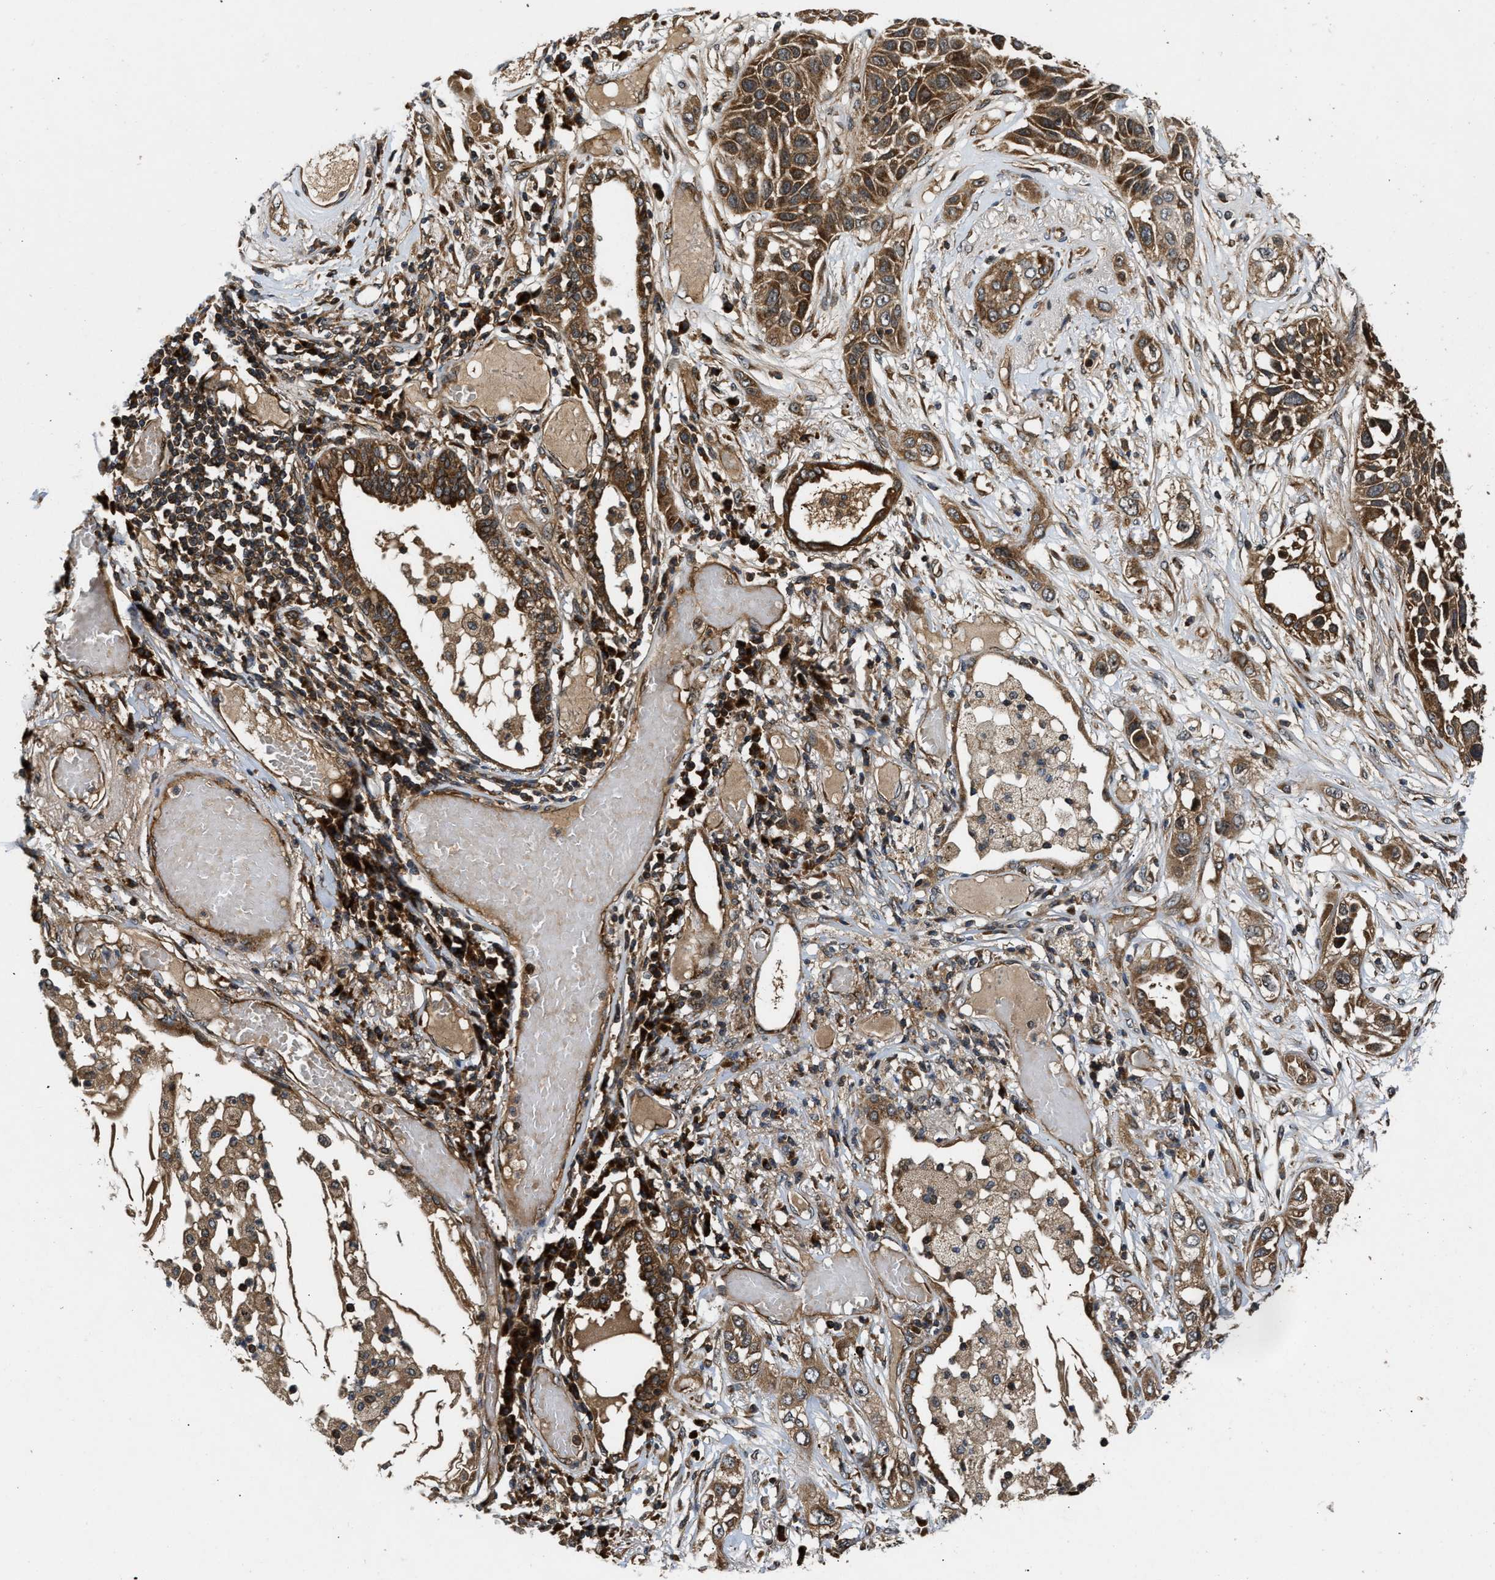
{"staining": {"intensity": "moderate", "quantity": ">75%", "location": "cytoplasmic/membranous"}, "tissue": "lung cancer", "cell_type": "Tumor cells", "image_type": "cancer", "snomed": [{"axis": "morphology", "description": "Squamous cell carcinoma, NOS"}, {"axis": "topography", "description": "Lung"}], "caption": "Immunohistochemistry (IHC) histopathology image of neoplastic tissue: squamous cell carcinoma (lung) stained using IHC displays medium levels of moderate protein expression localized specifically in the cytoplasmic/membranous of tumor cells, appearing as a cytoplasmic/membranous brown color.", "gene": "PNPLA8", "patient": {"sex": "male", "age": 71}}